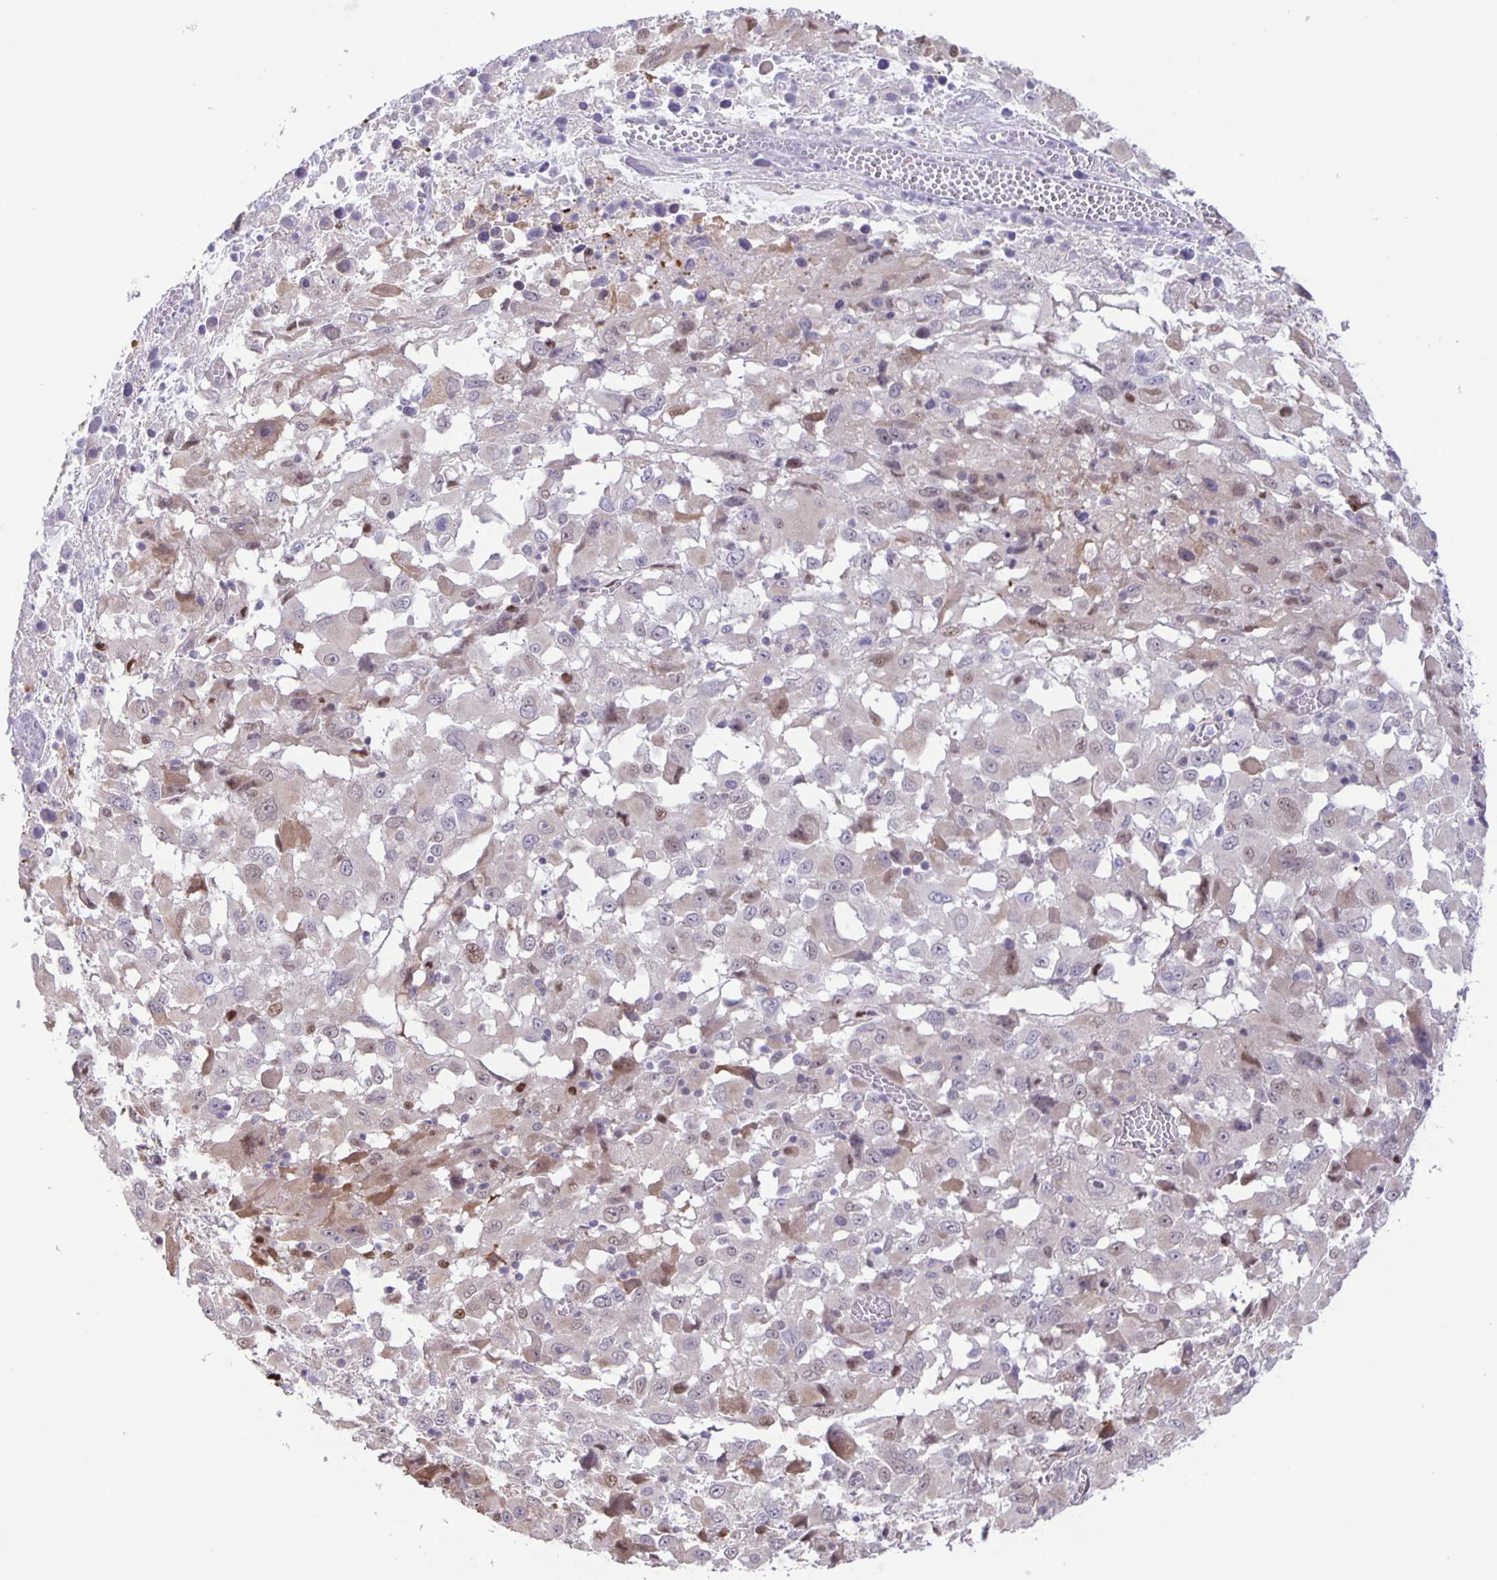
{"staining": {"intensity": "weak", "quantity": "<25%", "location": "cytoplasmic/membranous"}, "tissue": "melanoma", "cell_type": "Tumor cells", "image_type": "cancer", "snomed": [{"axis": "morphology", "description": "Malignant melanoma, Metastatic site"}, {"axis": "topography", "description": "Soft tissue"}], "caption": "Photomicrograph shows no significant protein positivity in tumor cells of melanoma.", "gene": "MAPK12", "patient": {"sex": "male", "age": 50}}